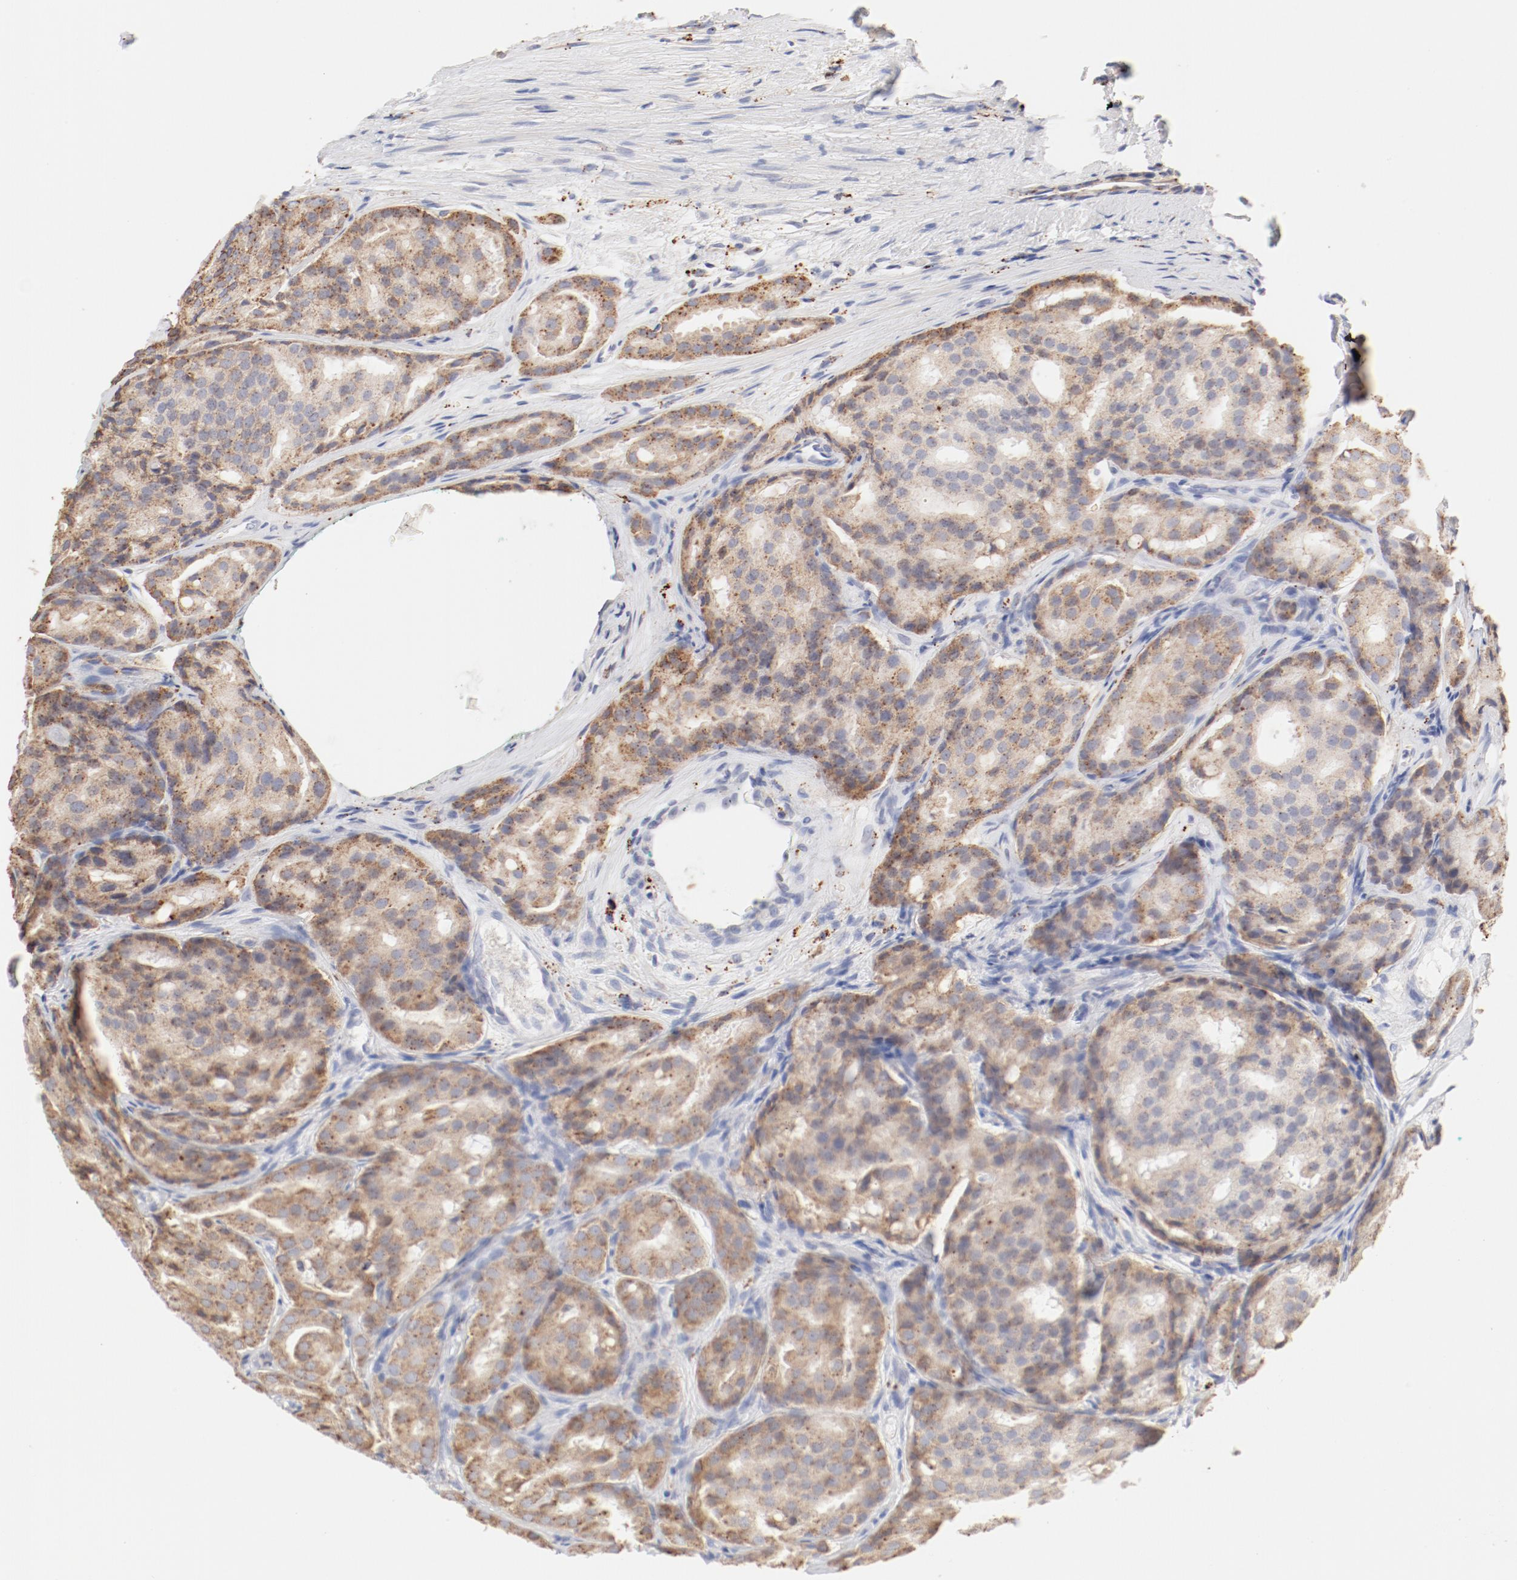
{"staining": {"intensity": "weak", "quantity": ">75%", "location": "cytoplasmic/membranous"}, "tissue": "prostate cancer", "cell_type": "Tumor cells", "image_type": "cancer", "snomed": [{"axis": "morphology", "description": "Adenocarcinoma, High grade"}, {"axis": "topography", "description": "Prostate"}], "caption": "Tumor cells display low levels of weak cytoplasmic/membranous expression in about >75% of cells in prostate cancer.", "gene": "CTSH", "patient": {"sex": "male", "age": 64}}